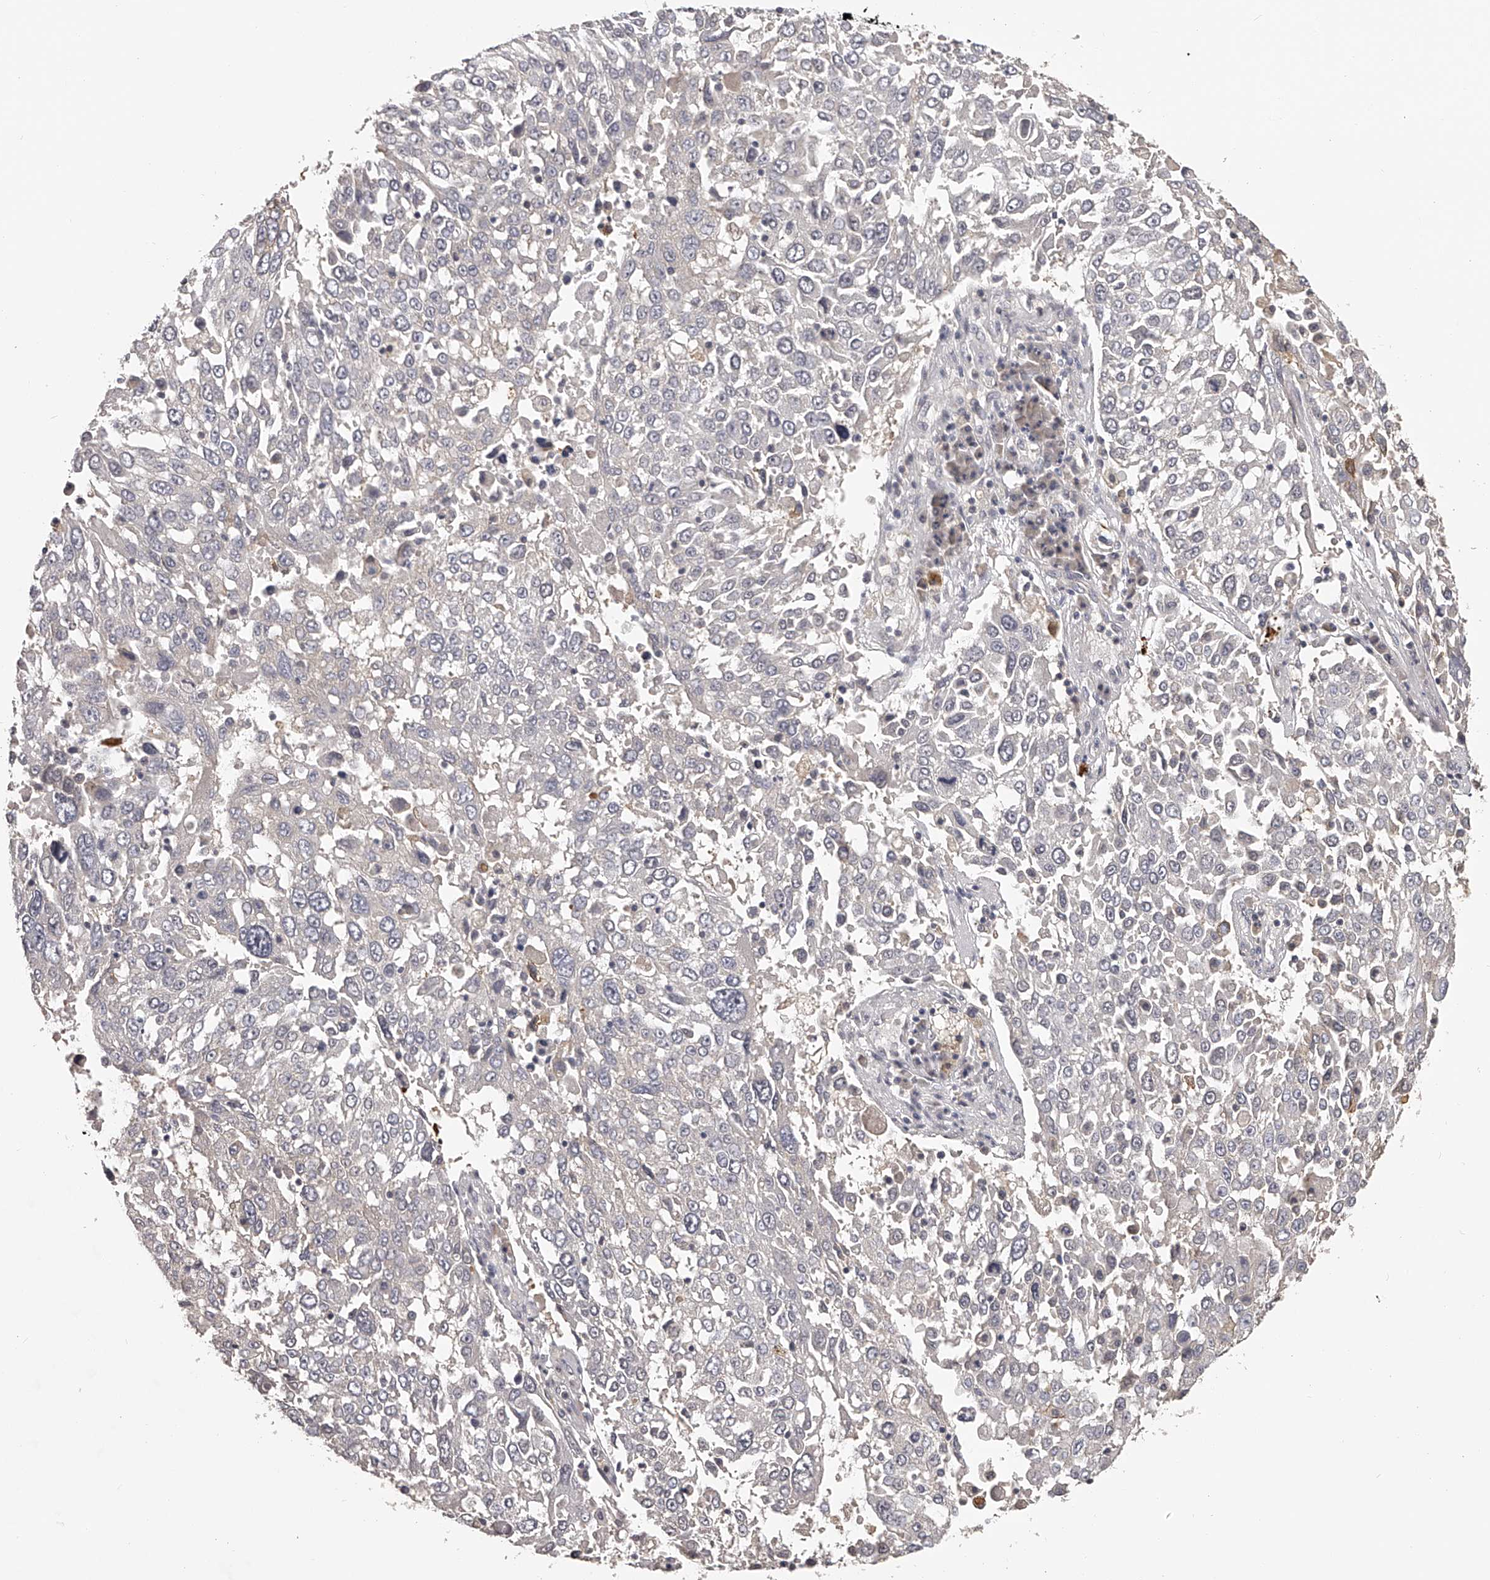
{"staining": {"intensity": "negative", "quantity": "none", "location": "none"}, "tissue": "lung cancer", "cell_type": "Tumor cells", "image_type": "cancer", "snomed": [{"axis": "morphology", "description": "Squamous cell carcinoma, NOS"}, {"axis": "topography", "description": "Lung"}], "caption": "Micrograph shows no significant protein staining in tumor cells of squamous cell carcinoma (lung).", "gene": "TNN", "patient": {"sex": "male", "age": 65}}